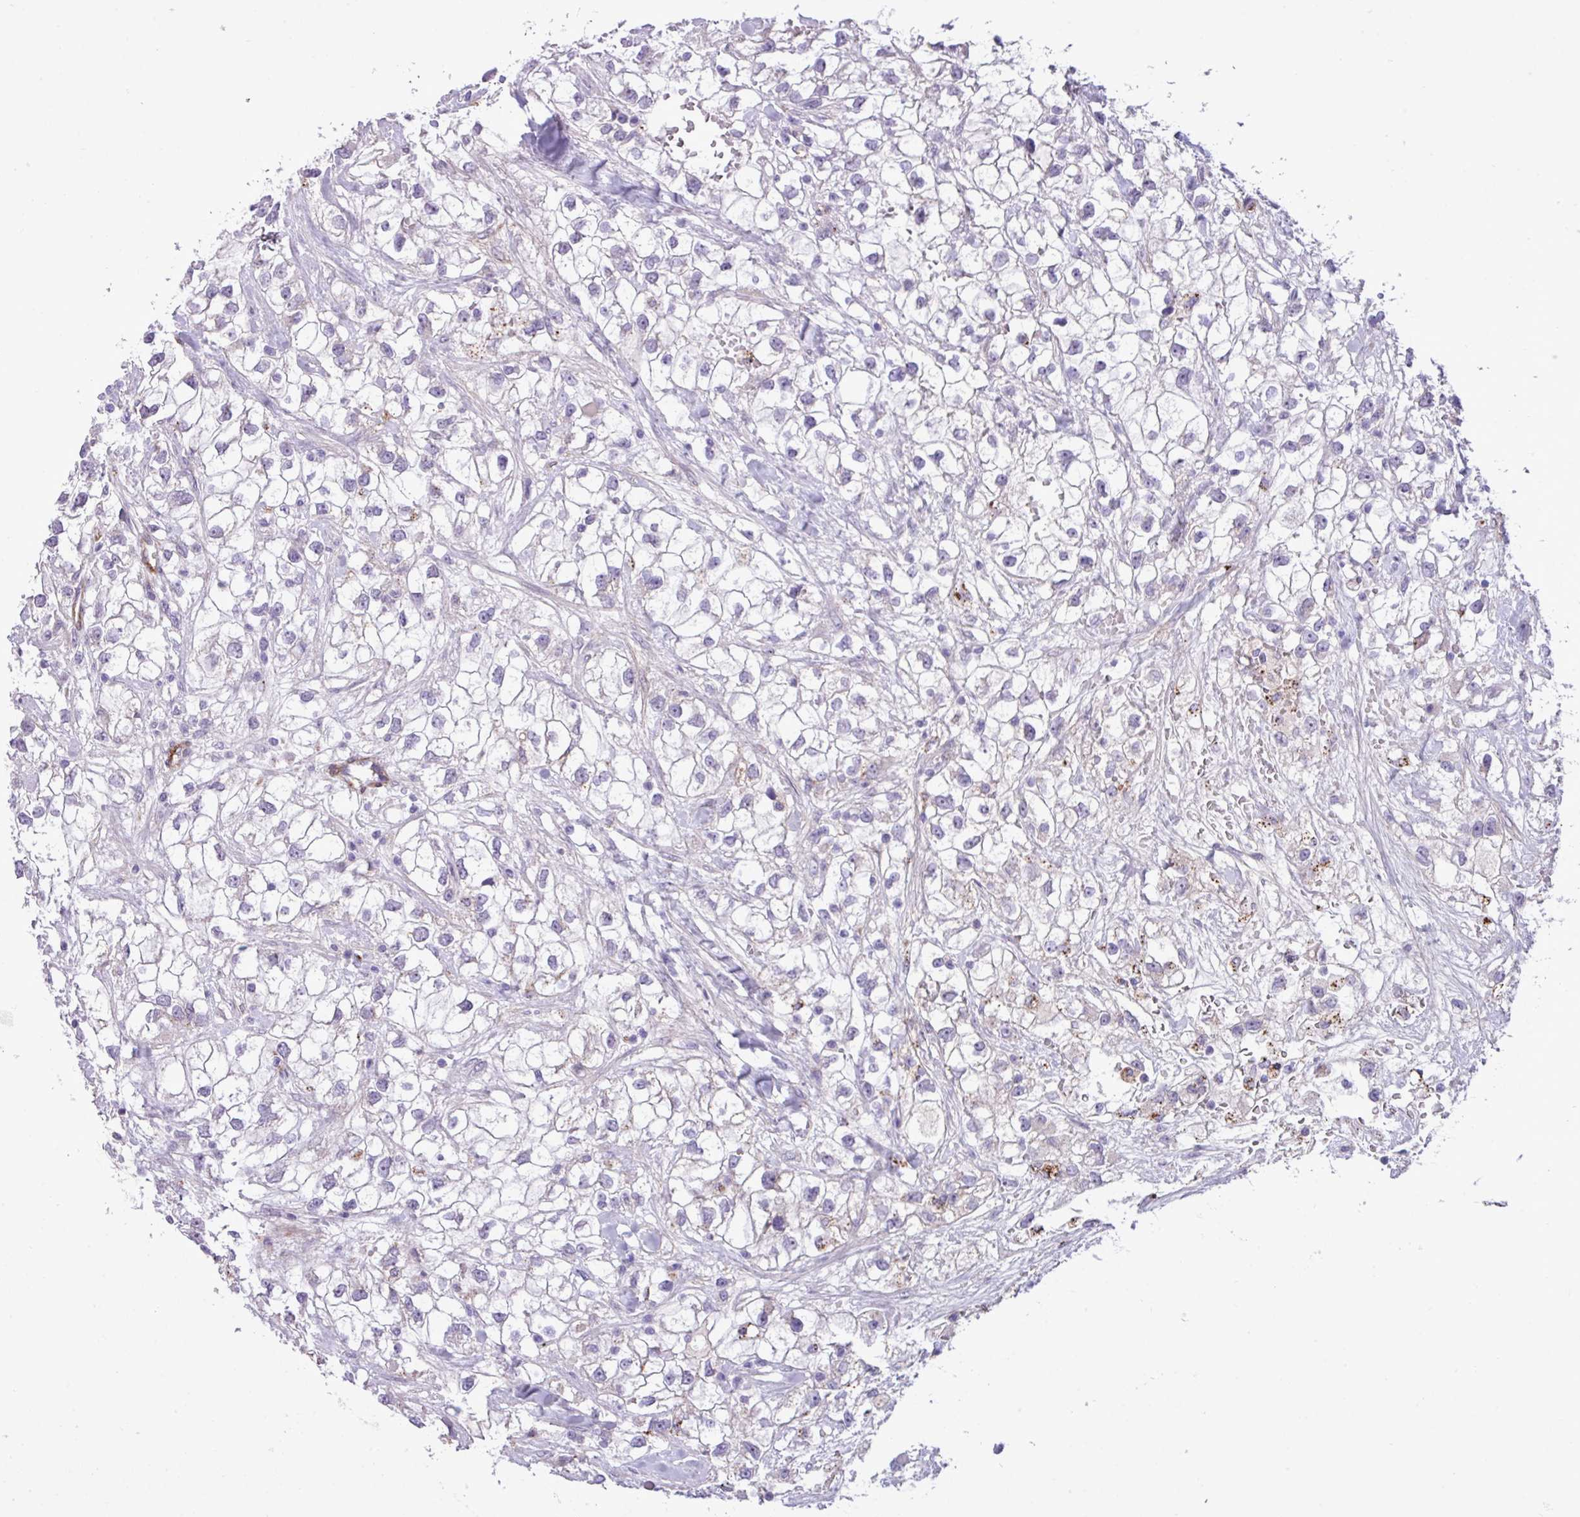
{"staining": {"intensity": "negative", "quantity": "none", "location": "none"}, "tissue": "renal cancer", "cell_type": "Tumor cells", "image_type": "cancer", "snomed": [{"axis": "morphology", "description": "Adenocarcinoma, NOS"}, {"axis": "topography", "description": "Kidney"}], "caption": "An image of human adenocarcinoma (renal) is negative for staining in tumor cells. The staining was performed using DAB (3,3'-diaminobenzidine) to visualize the protein expression in brown, while the nuclei were stained in blue with hematoxylin (Magnification: 20x).", "gene": "CD248", "patient": {"sex": "male", "age": 59}}